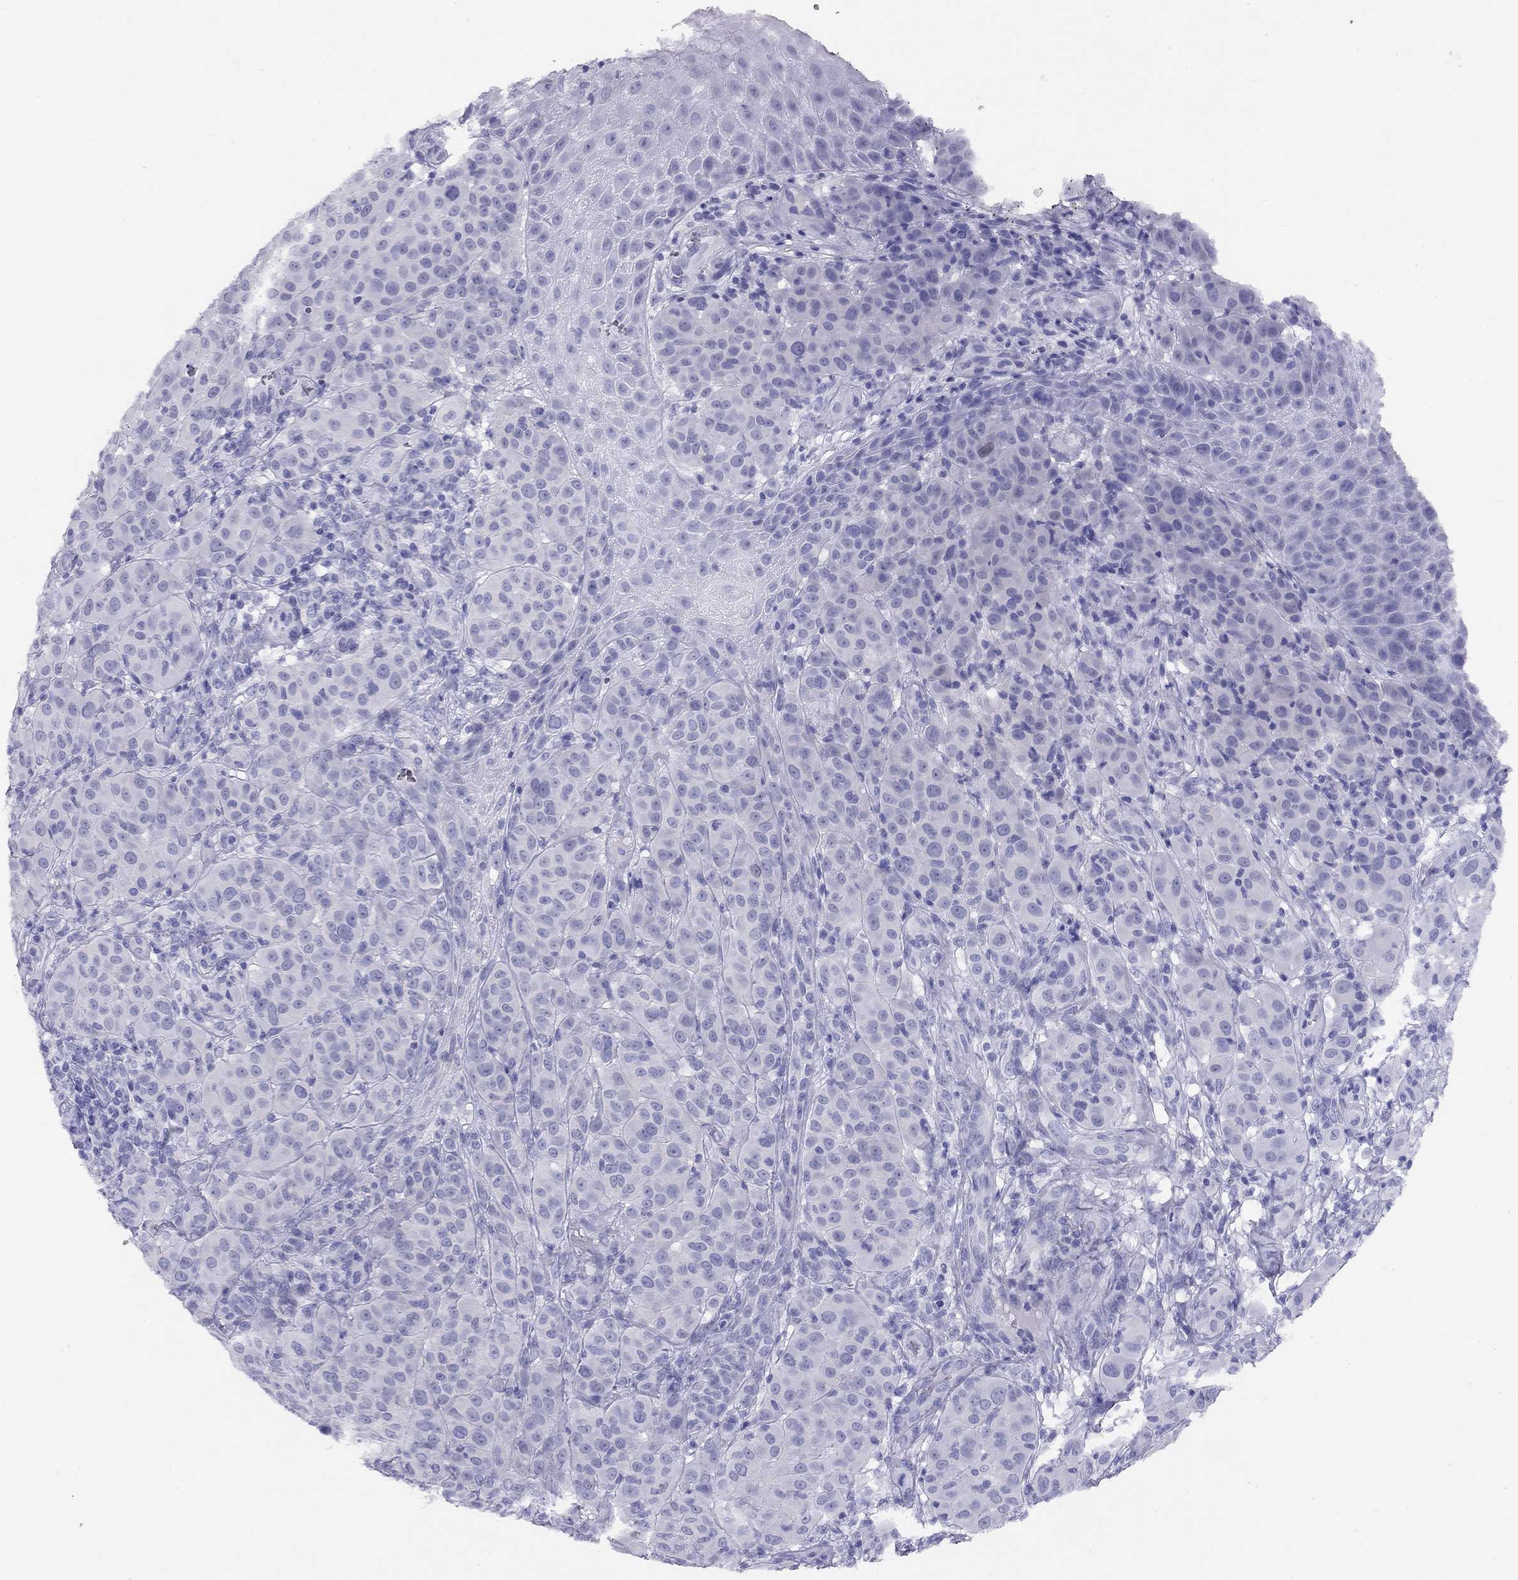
{"staining": {"intensity": "negative", "quantity": "none", "location": "none"}, "tissue": "melanoma", "cell_type": "Tumor cells", "image_type": "cancer", "snomed": [{"axis": "morphology", "description": "Malignant melanoma, NOS"}, {"axis": "topography", "description": "Skin"}], "caption": "This is a photomicrograph of IHC staining of melanoma, which shows no expression in tumor cells.", "gene": "LRIT2", "patient": {"sex": "female", "age": 87}}